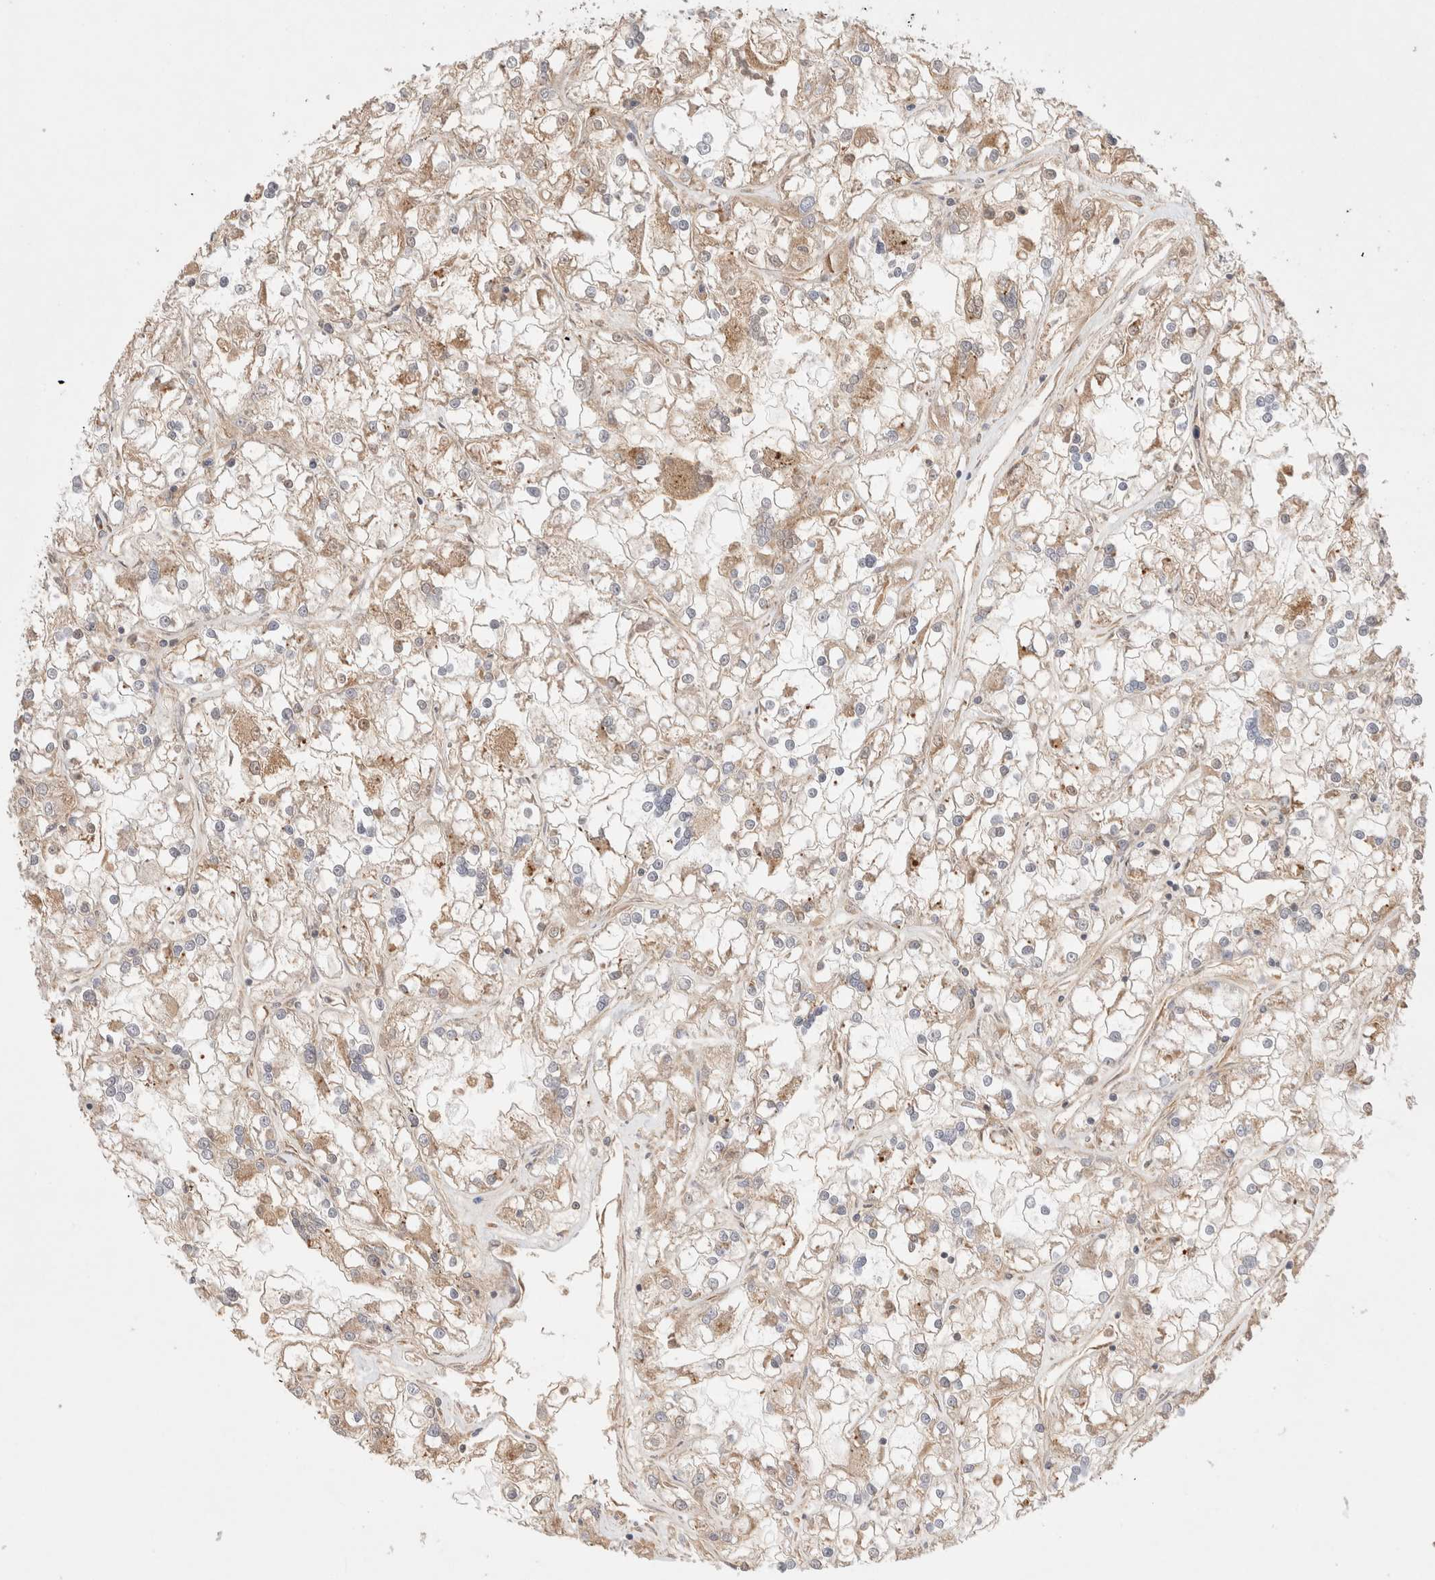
{"staining": {"intensity": "weak", "quantity": ">75%", "location": "cytoplasmic/membranous"}, "tissue": "renal cancer", "cell_type": "Tumor cells", "image_type": "cancer", "snomed": [{"axis": "morphology", "description": "Adenocarcinoma, NOS"}, {"axis": "topography", "description": "Kidney"}], "caption": "Immunohistochemistry (IHC) image of human renal cancer stained for a protein (brown), which demonstrates low levels of weak cytoplasmic/membranous staining in about >75% of tumor cells.", "gene": "CARNMT1", "patient": {"sex": "female", "age": 52}}